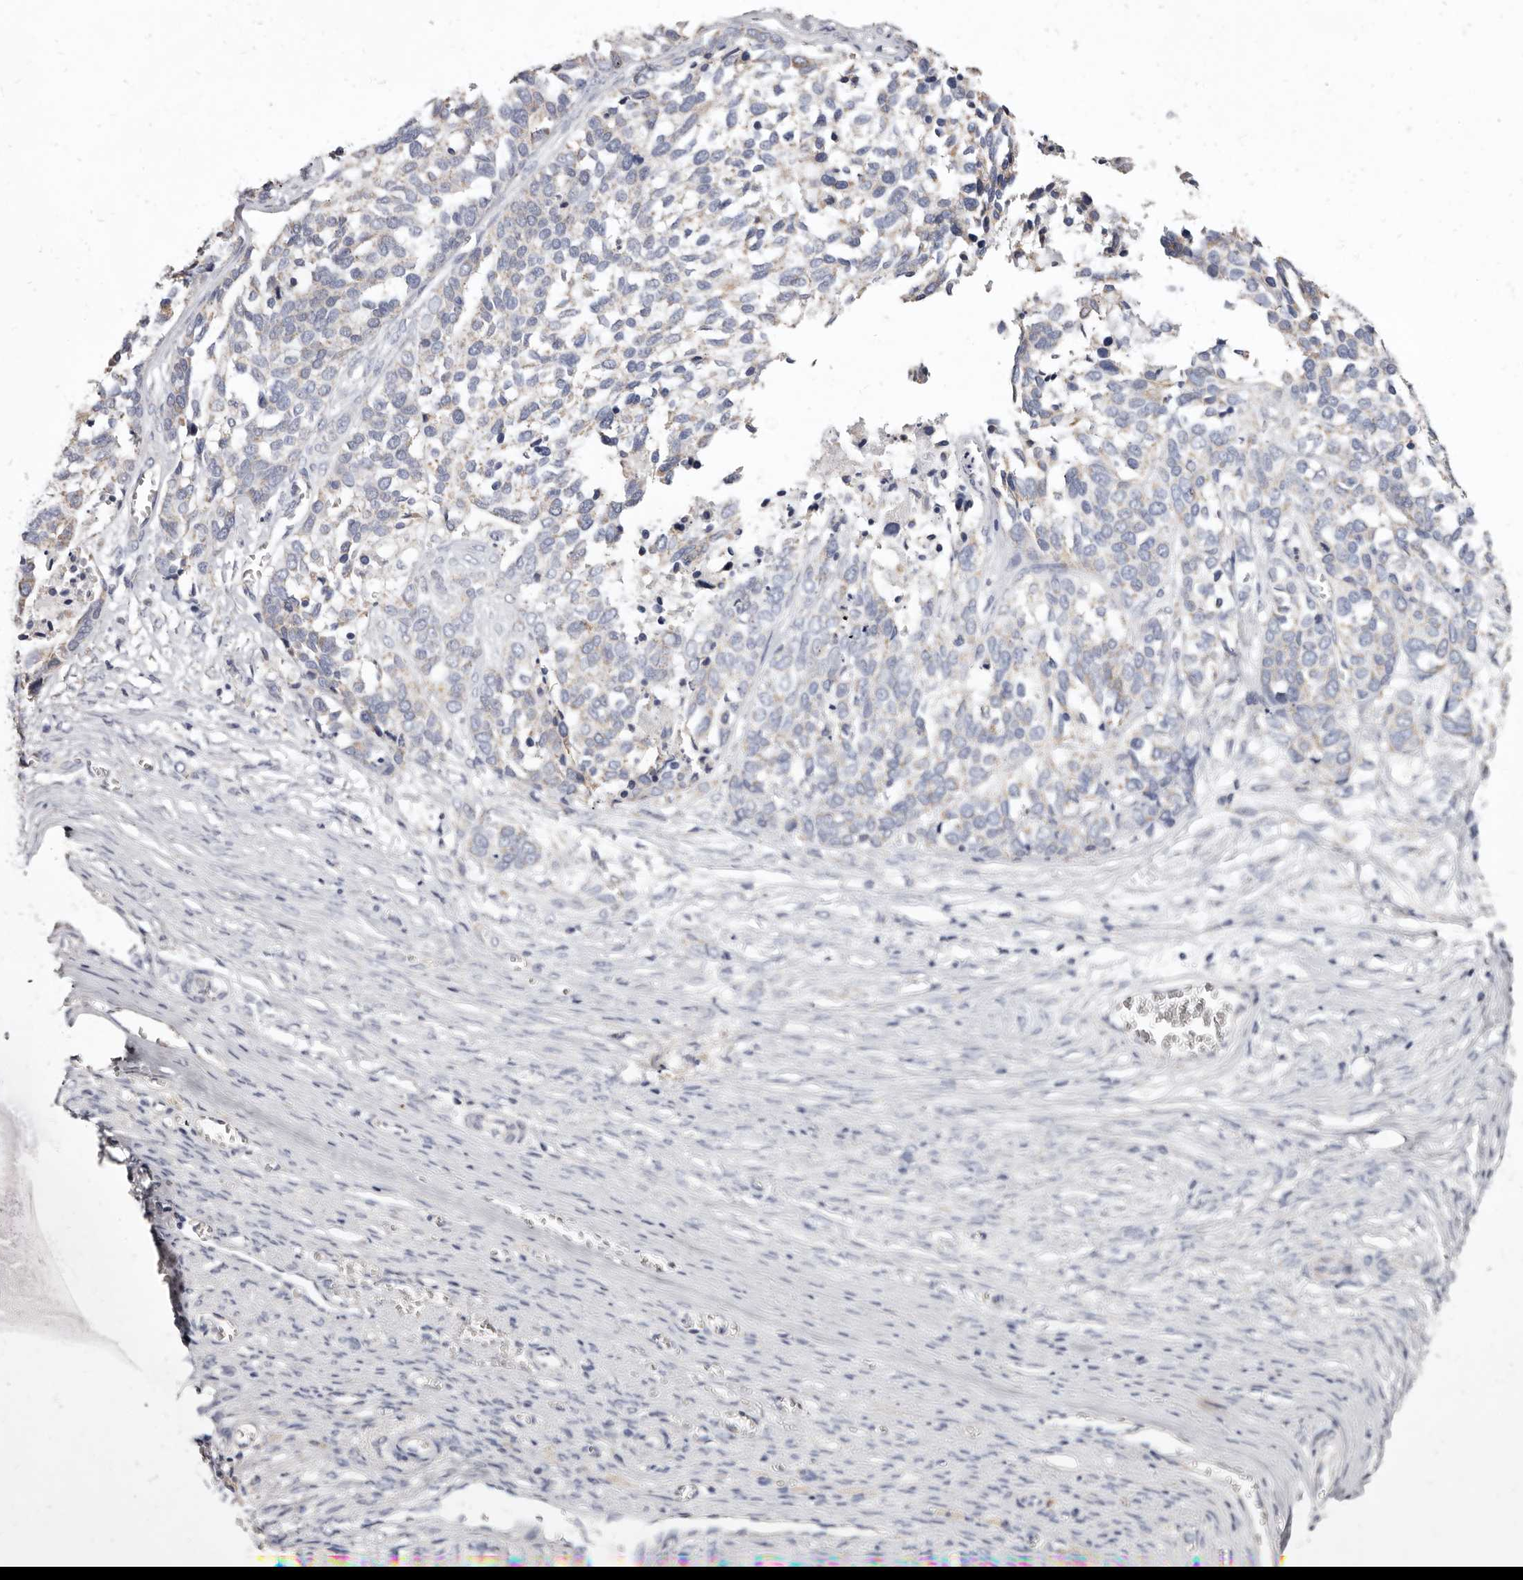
{"staining": {"intensity": "negative", "quantity": "none", "location": "none"}, "tissue": "ovarian cancer", "cell_type": "Tumor cells", "image_type": "cancer", "snomed": [{"axis": "morphology", "description": "Cystadenocarcinoma, serous, NOS"}, {"axis": "topography", "description": "Ovary"}], "caption": "Tumor cells show no significant protein expression in ovarian cancer.", "gene": "CYP2E1", "patient": {"sex": "female", "age": 44}}